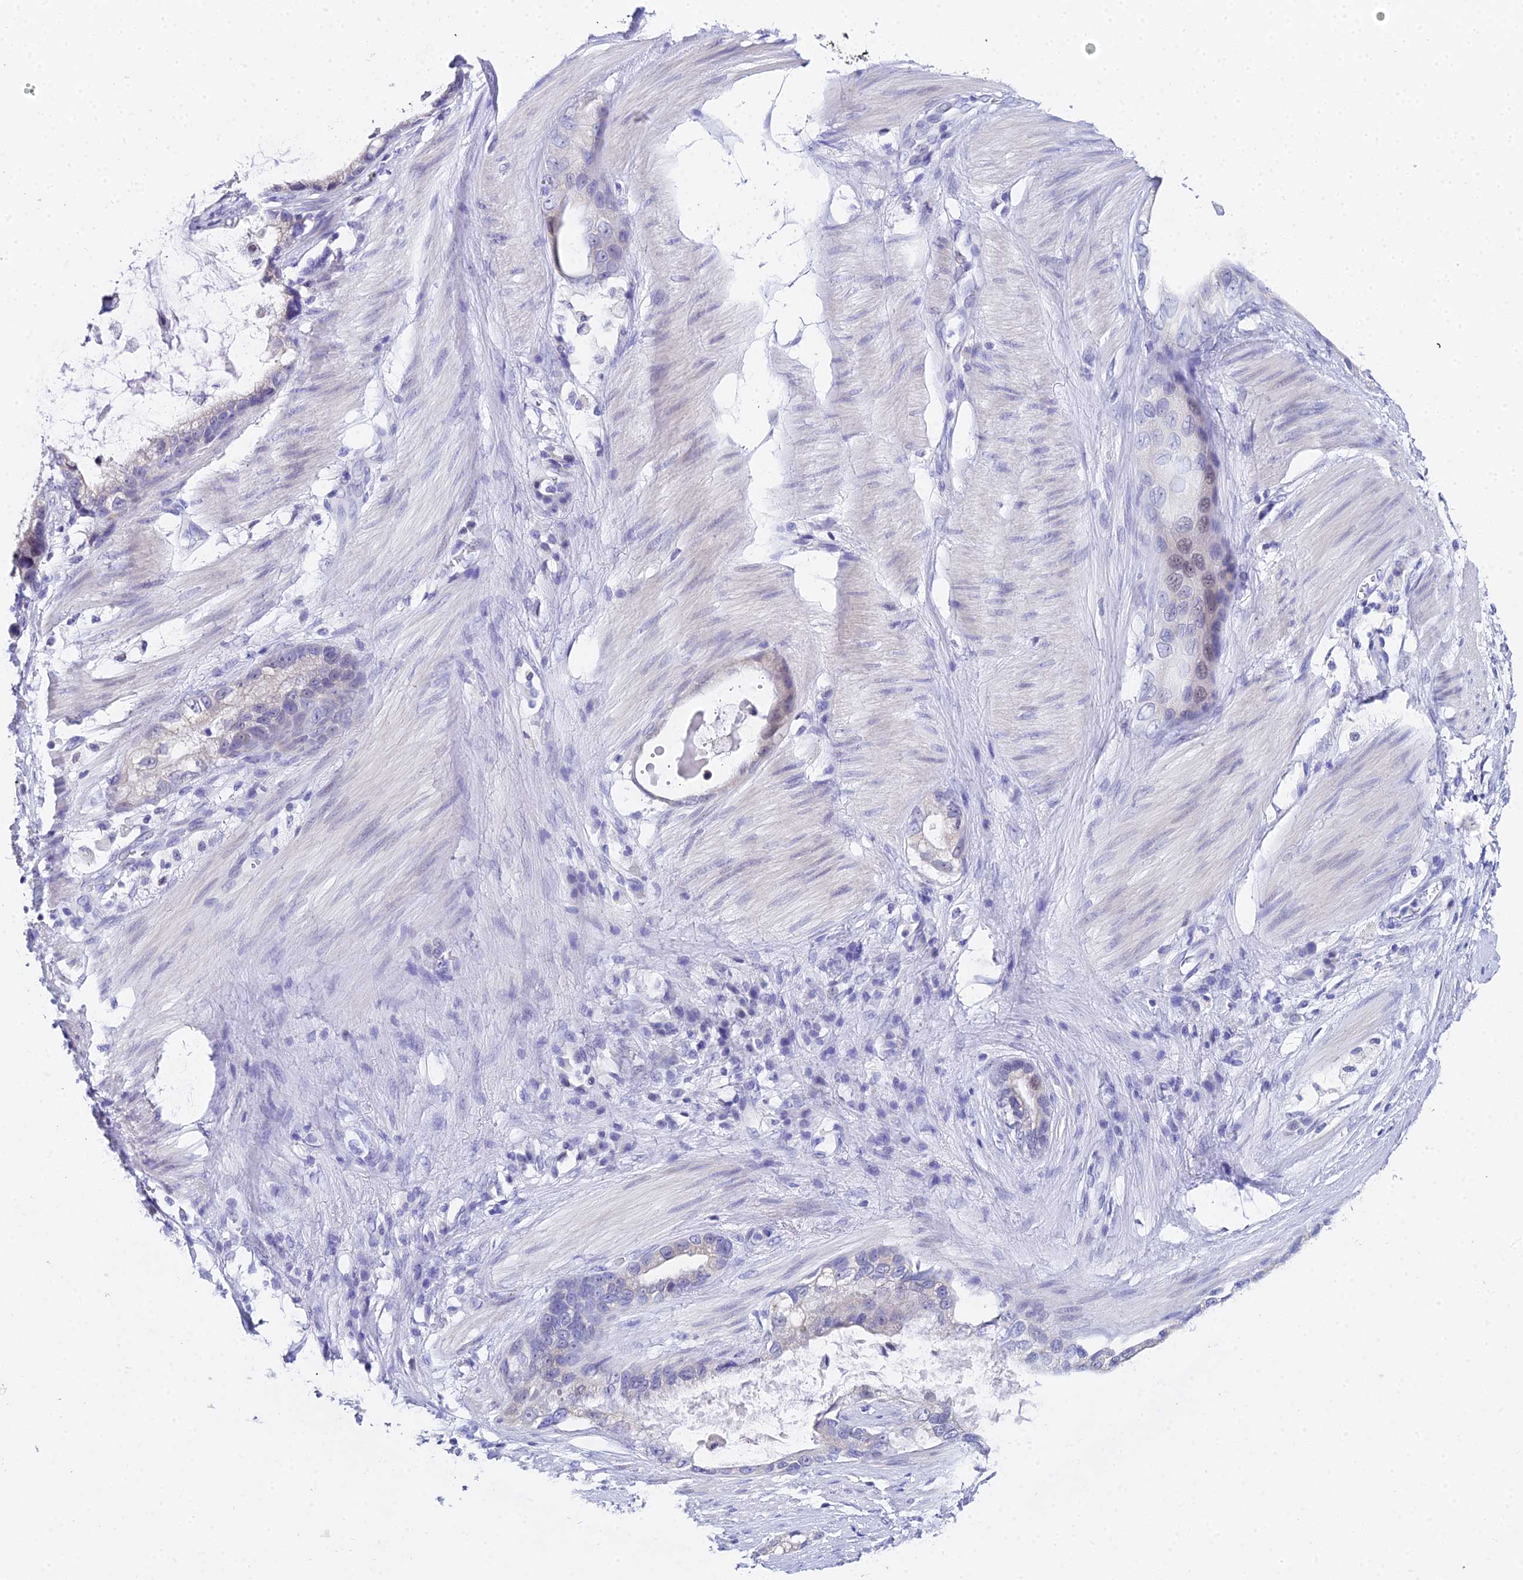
{"staining": {"intensity": "negative", "quantity": "none", "location": "none"}, "tissue": "stomach cancer", "cell_type": "Tumor cells", "image_type": "cancer", "snomed": [{"axis": "morphology", "description": "Adenocarcinoma, NOS"}, {"axis": "topography", "description": "Stomach"}], "caption": "An immunohistochemistry (IHC) micrograph of stomach cancer (adenocarcinoma) is shown. There is no staining in tumor cells of stomach cancer (adenocarcinoma).", "gene": "OCM", "patient": {"sex": "male", "age": 55}}